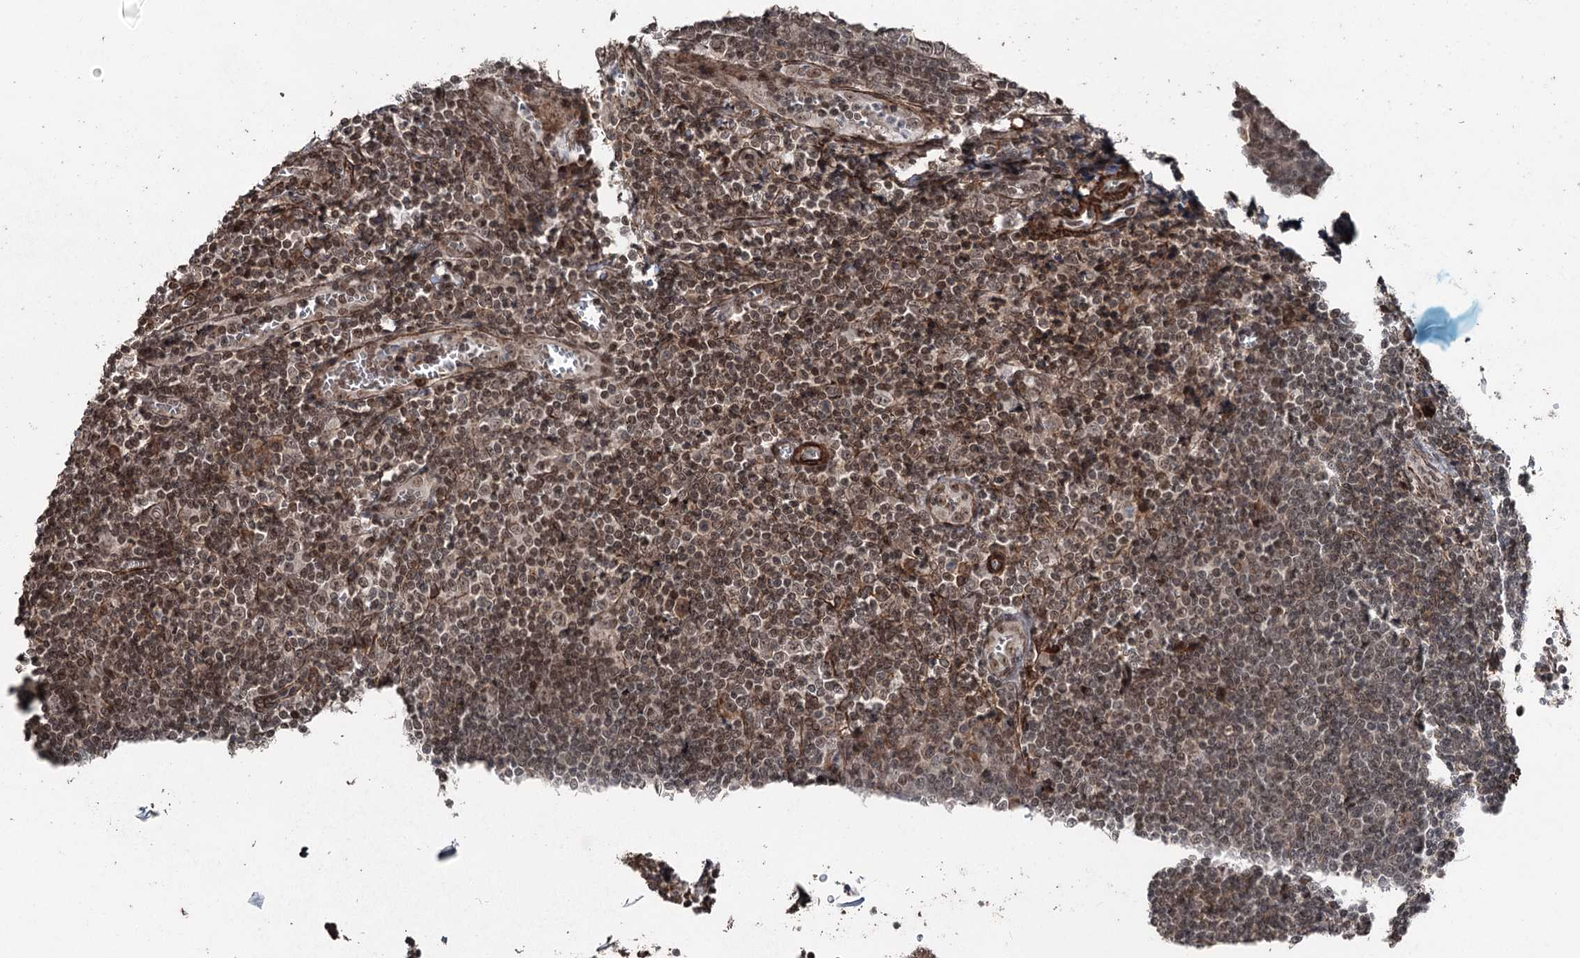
{"staining": {"intensity": "weak", "quantity": "25%-75%", "location": "nuclear"}, "tissue": "tonsil", "cell_type": "Germinal center cells", "image_type": "normal", "snomed": [{"axis": "morphology", "description": "Normal tissue, NOS"}, {"axis": "topography", "description": "Tonsil"}], "caption": "Tonsil stained with DAB IHC shows low levels of weak nuclear staining in approximately 25%-75% of germinal center cells.", "gene": "CCDC82", "patient": {"sex": "male", "age": 27}}